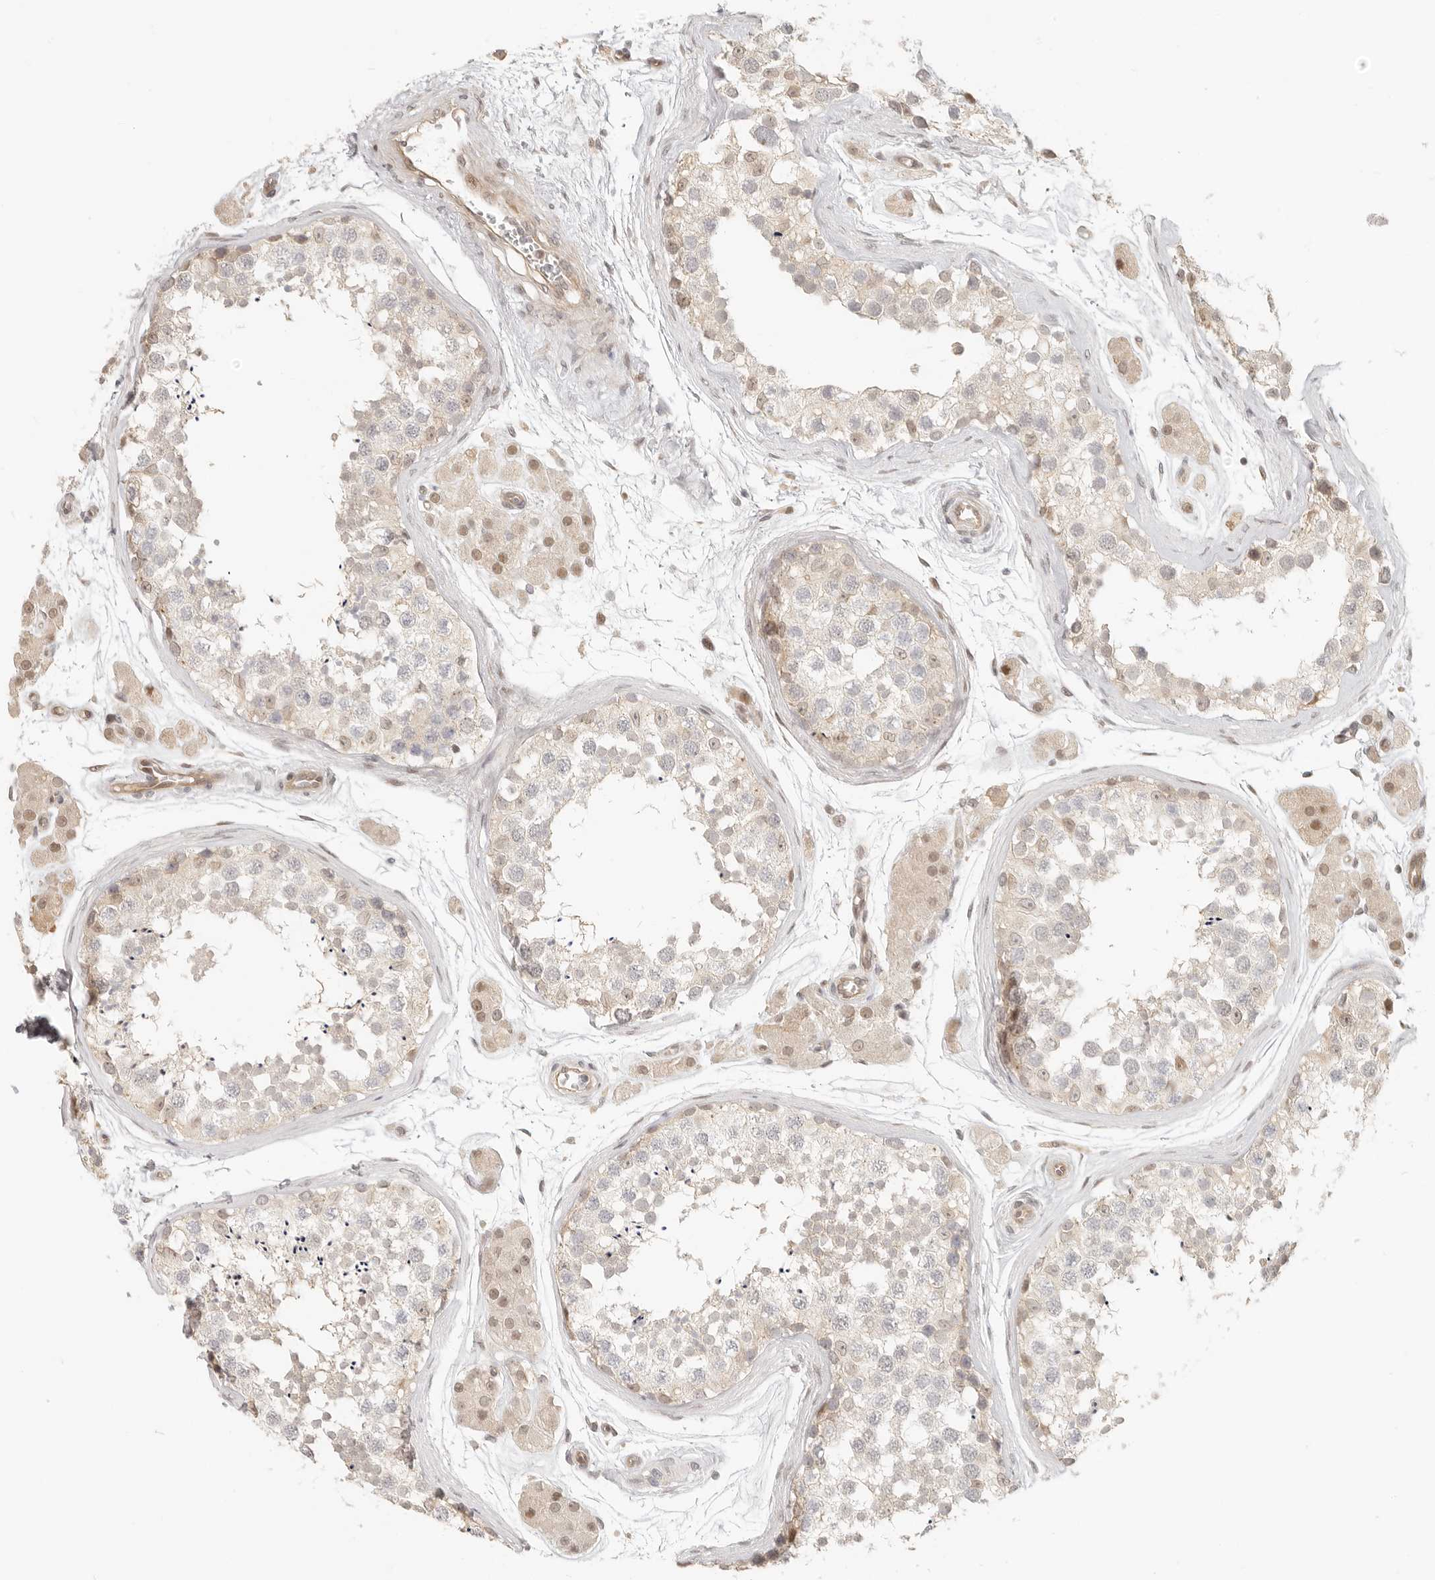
{"staining": {"intensity": "weak", "quantity": "<25%", "location": "cytoplasmic/membranous,nuclear"}, "tissue": "testis", "cell_type": "Cells in seminiferous ducts", "image_type": "normal", "snomed": [{"axis": "morphology", "description": "Normal tissue, NOS"}, {"axis": "topography", "description": "Testis"}], "caption": "An immunohistochemistry (IHC) image of unremarkable testis is shown. There is no staining in cells in seminiferous ducts of testis.", "gene": "TUFT1", "patient": {"sex": "male", "age": 56}}